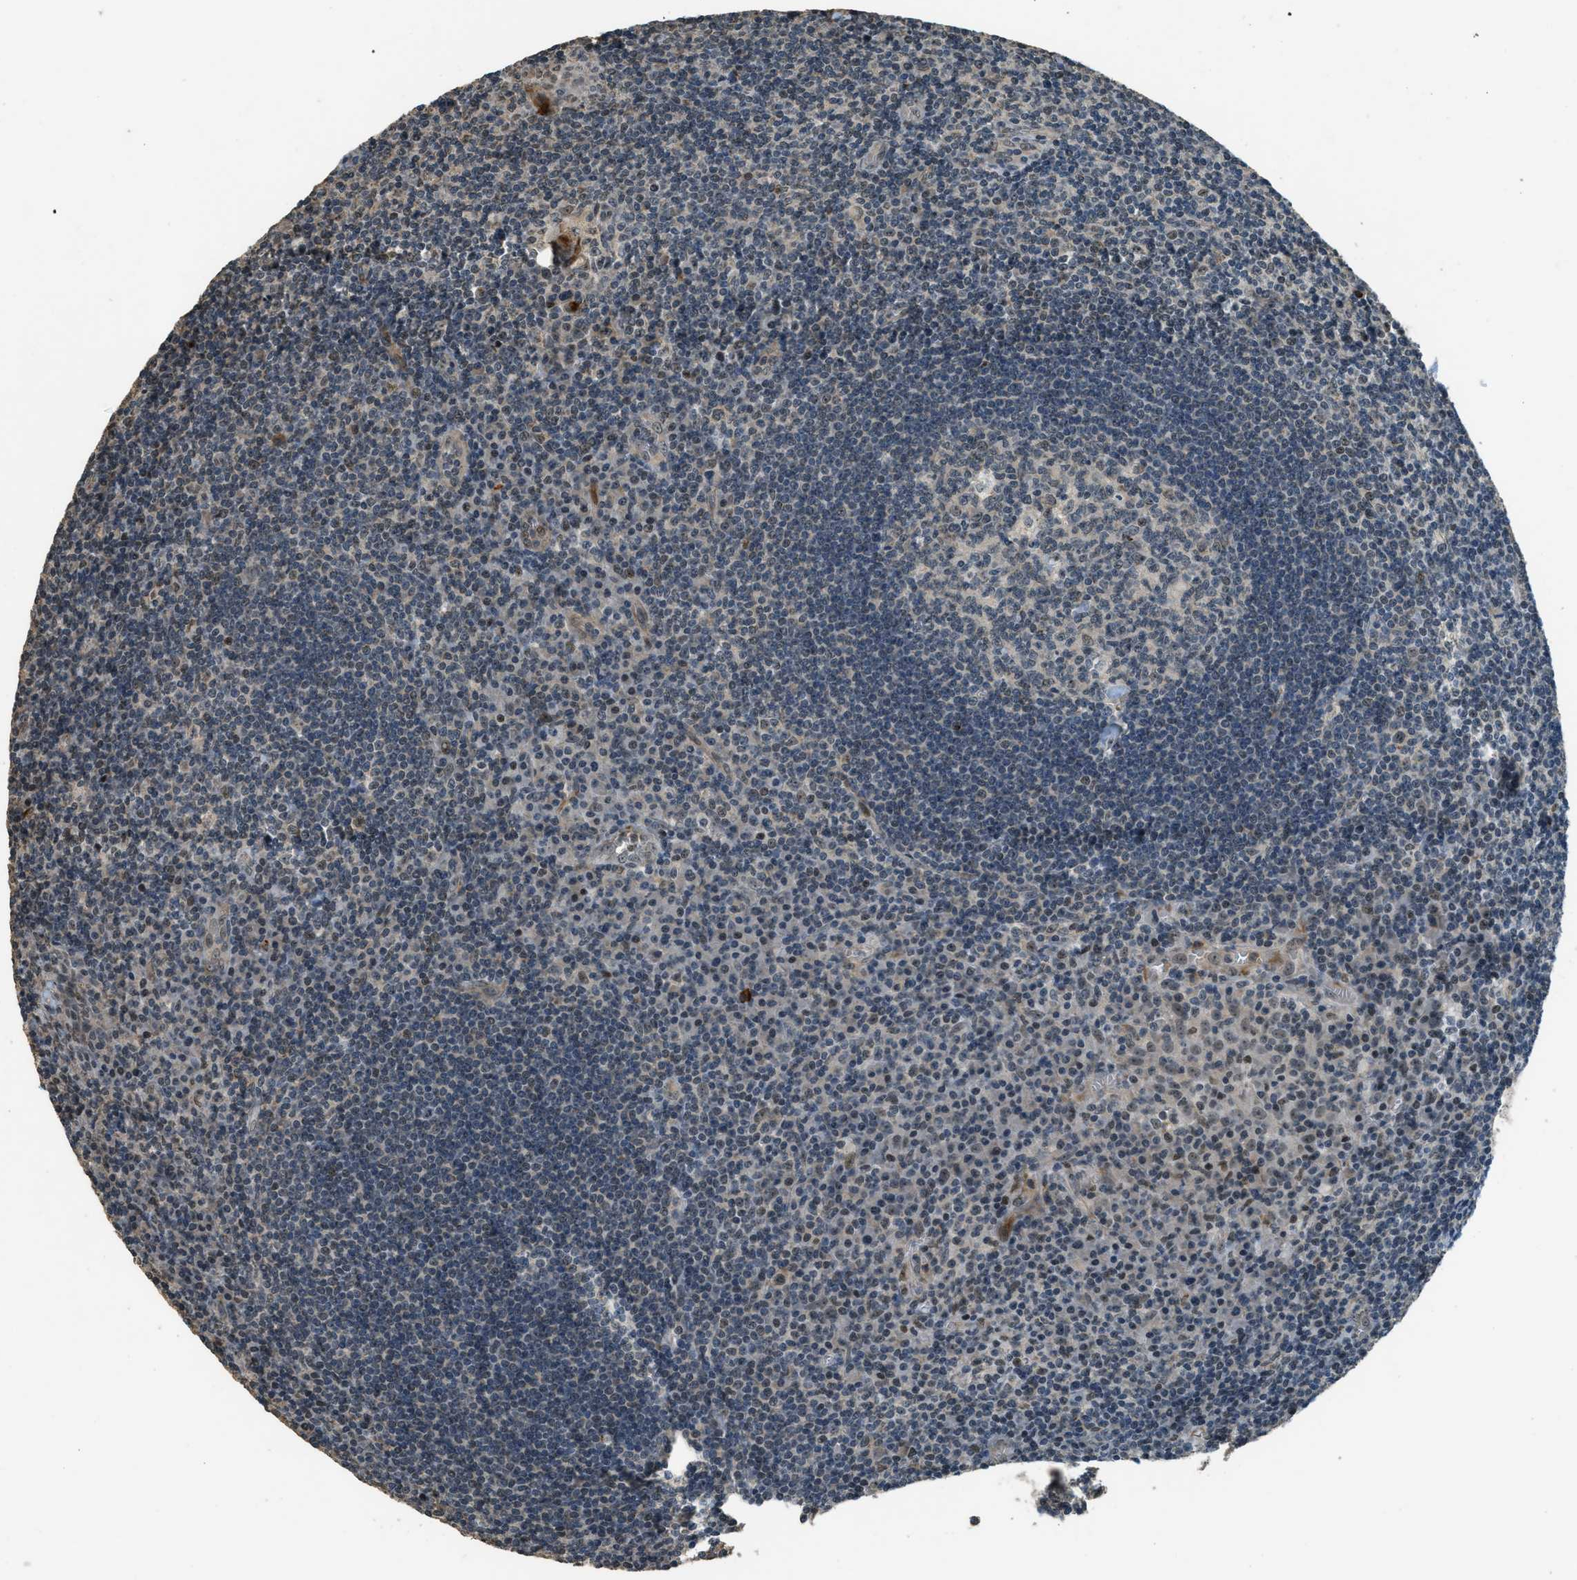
{"staining": {"intensity": "weak", "quantity": "<25%", "location": "nuclear"}, "tissue": "tonsil", "cell_type": "Germinal center cells", "image_type": "normal", "snomed": [{"axis": "morphology", "description": "Normal tissue, NOS"}, {"axis": "topography", "description": "Tonsil"}], "caption": "This is an immunohistochemistry image of normal tonsil. There is no expression in germinal center cells.", "gene": "MED21", "patient": {"sex": "male", "age": 37}}